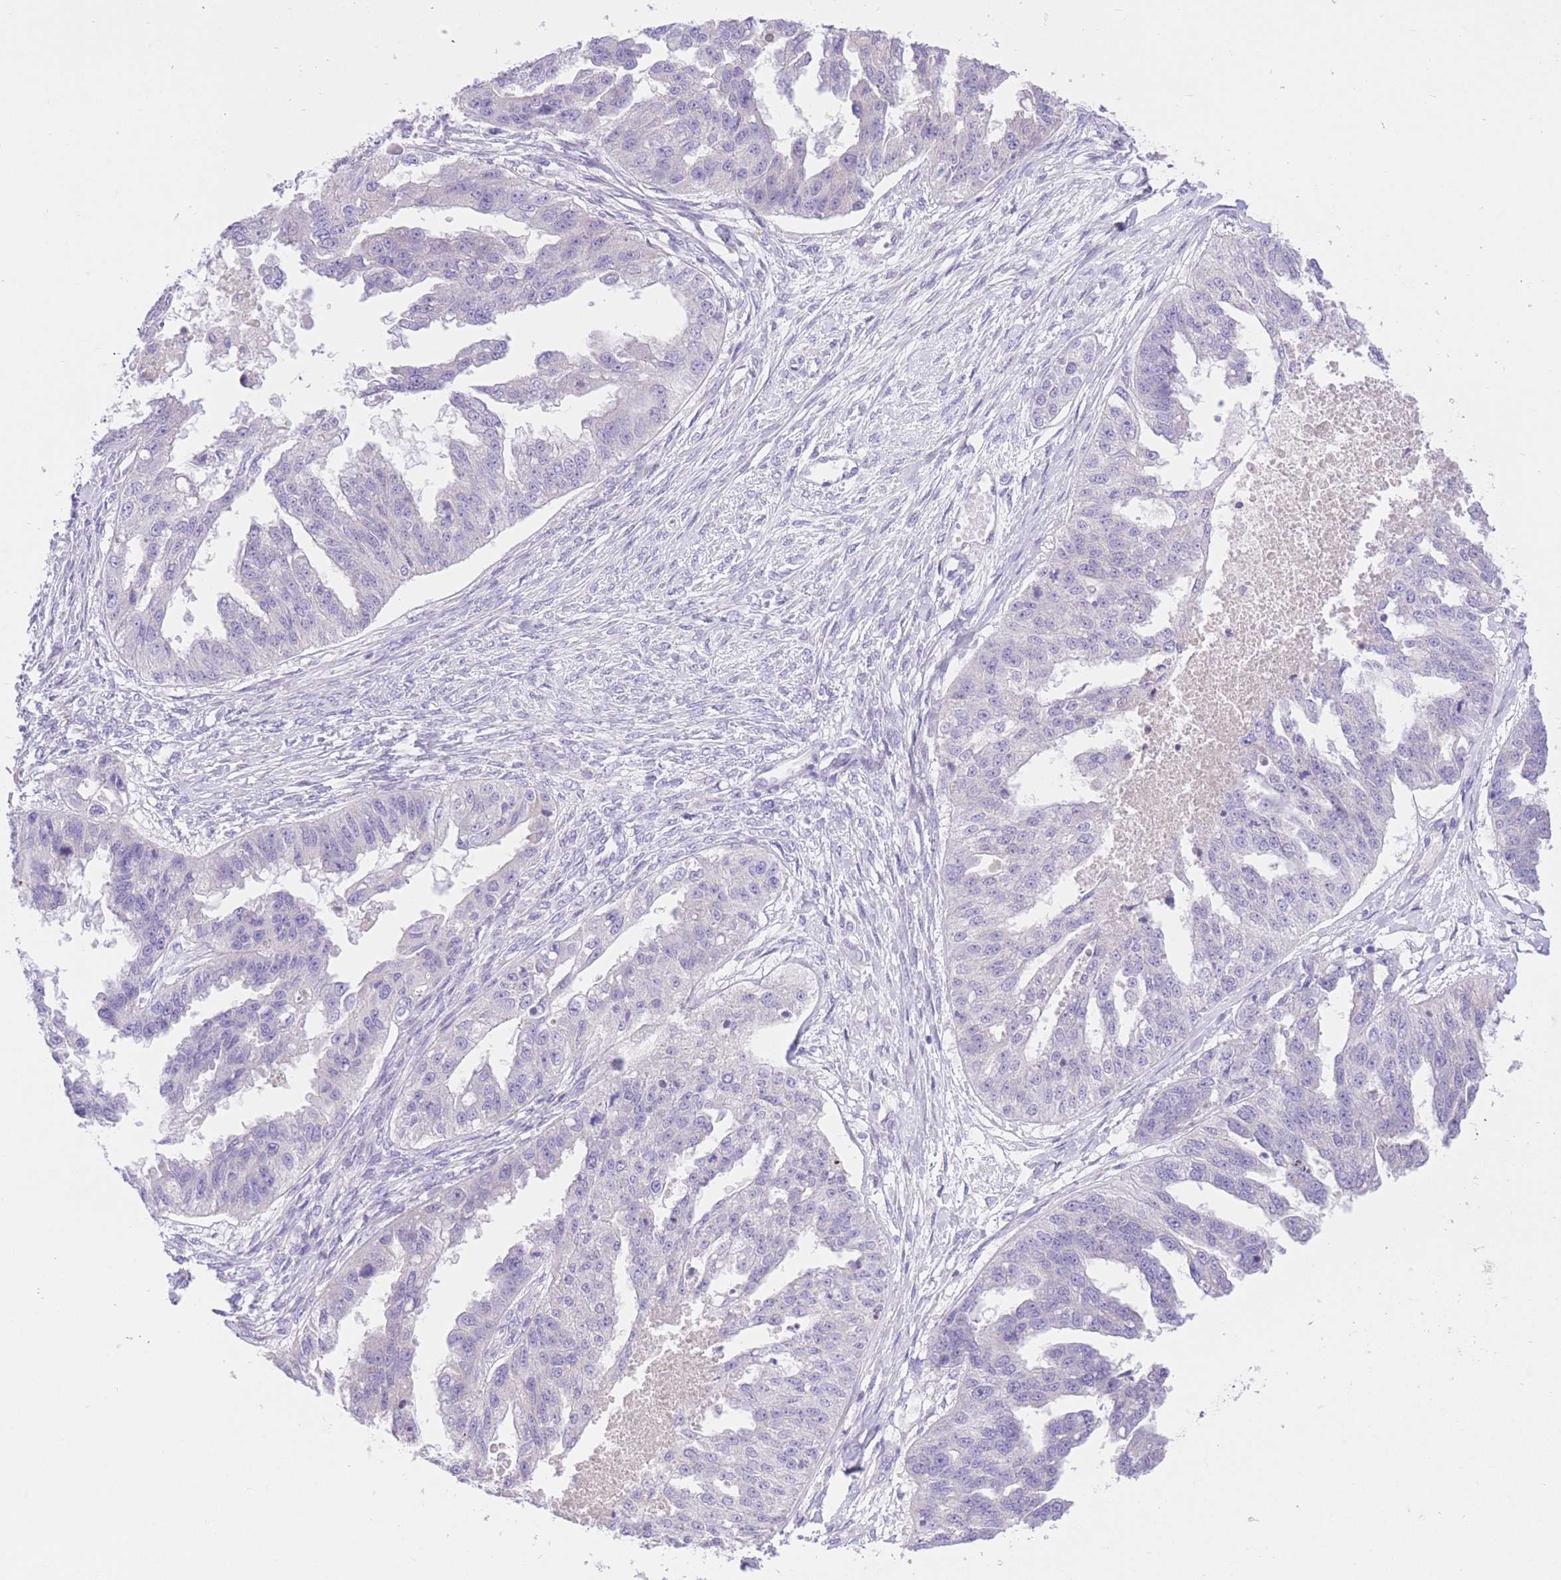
{"staining": {"intensity": "negative", "quantity": "none", "location": "none"}, "tissue": "ovarian cancer", "cell_type": "Tumor cells", "image_type": "cancer", "snomed": [{"axis": "morphology", "description": "Cystadenocarcinoma, serous, NOS"}, {"axis": "topography", "description": "Ovary"}], "caption": "Image shows no significant protein expression in tumor cells of ovarian cancer (serous cystadenocarcinoma).", "gene": "RPL39L", "patient": {"sex": "female", "age": 58}}